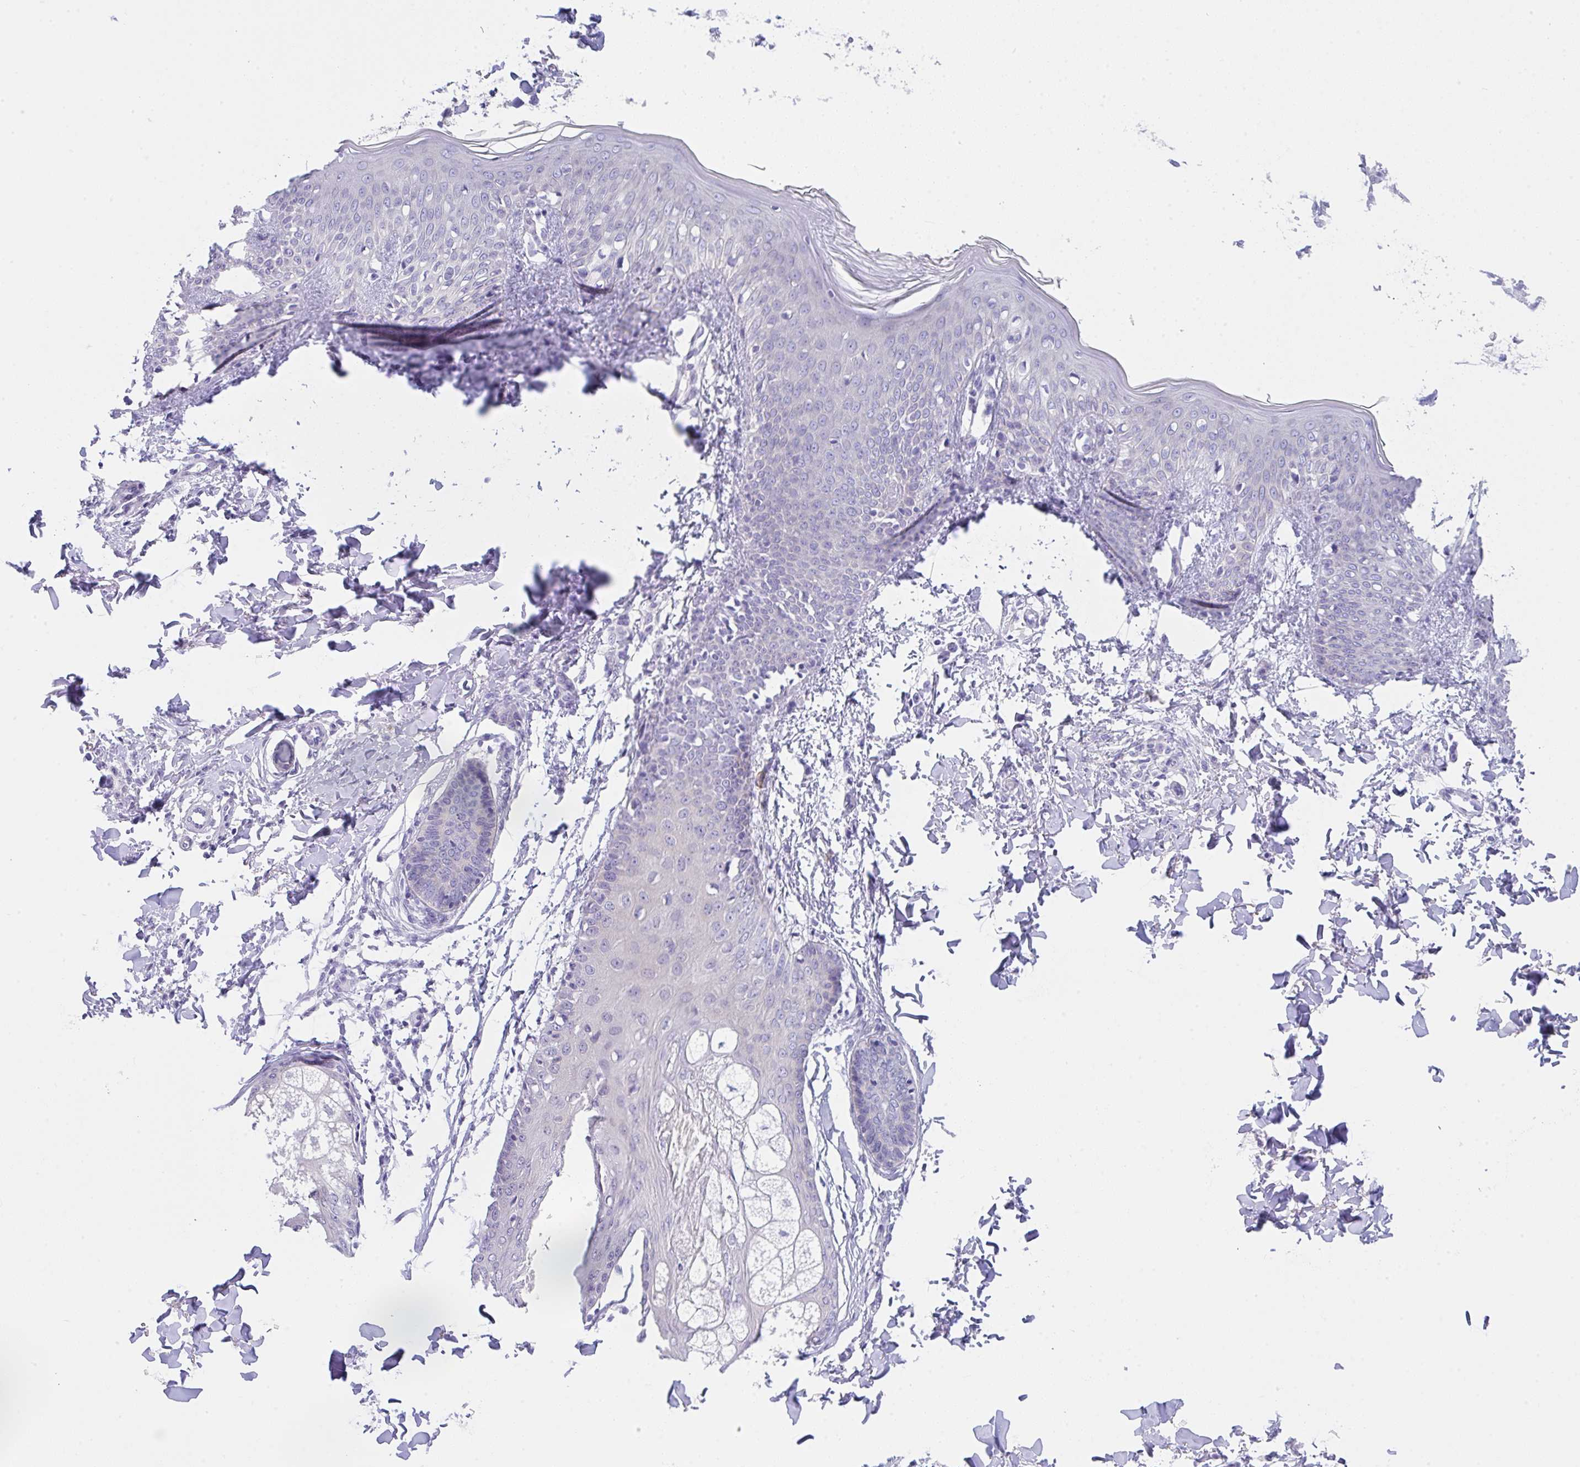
{"staining": {"intensity": "negative", "quantity": "none", "location": "none"}, "tissue": "skin", "cell_type": "Fibroblasts", "image_type": "normal", "snomed": [{"axis": "morphology", "description": "Normal tissue, NOS"}, {"axis": "topography", "description": "Skin"}], "caption": "High magnification brightfield microscopy of unremarkable skin stained with DAB (3,3'-diaminobenzidine) (brown) and counterstained with hematoxylin (blue): fibroblasts show no significant positivity.", "gene": "TRAF4", "patient": {"sex": "male", "age": 16}}